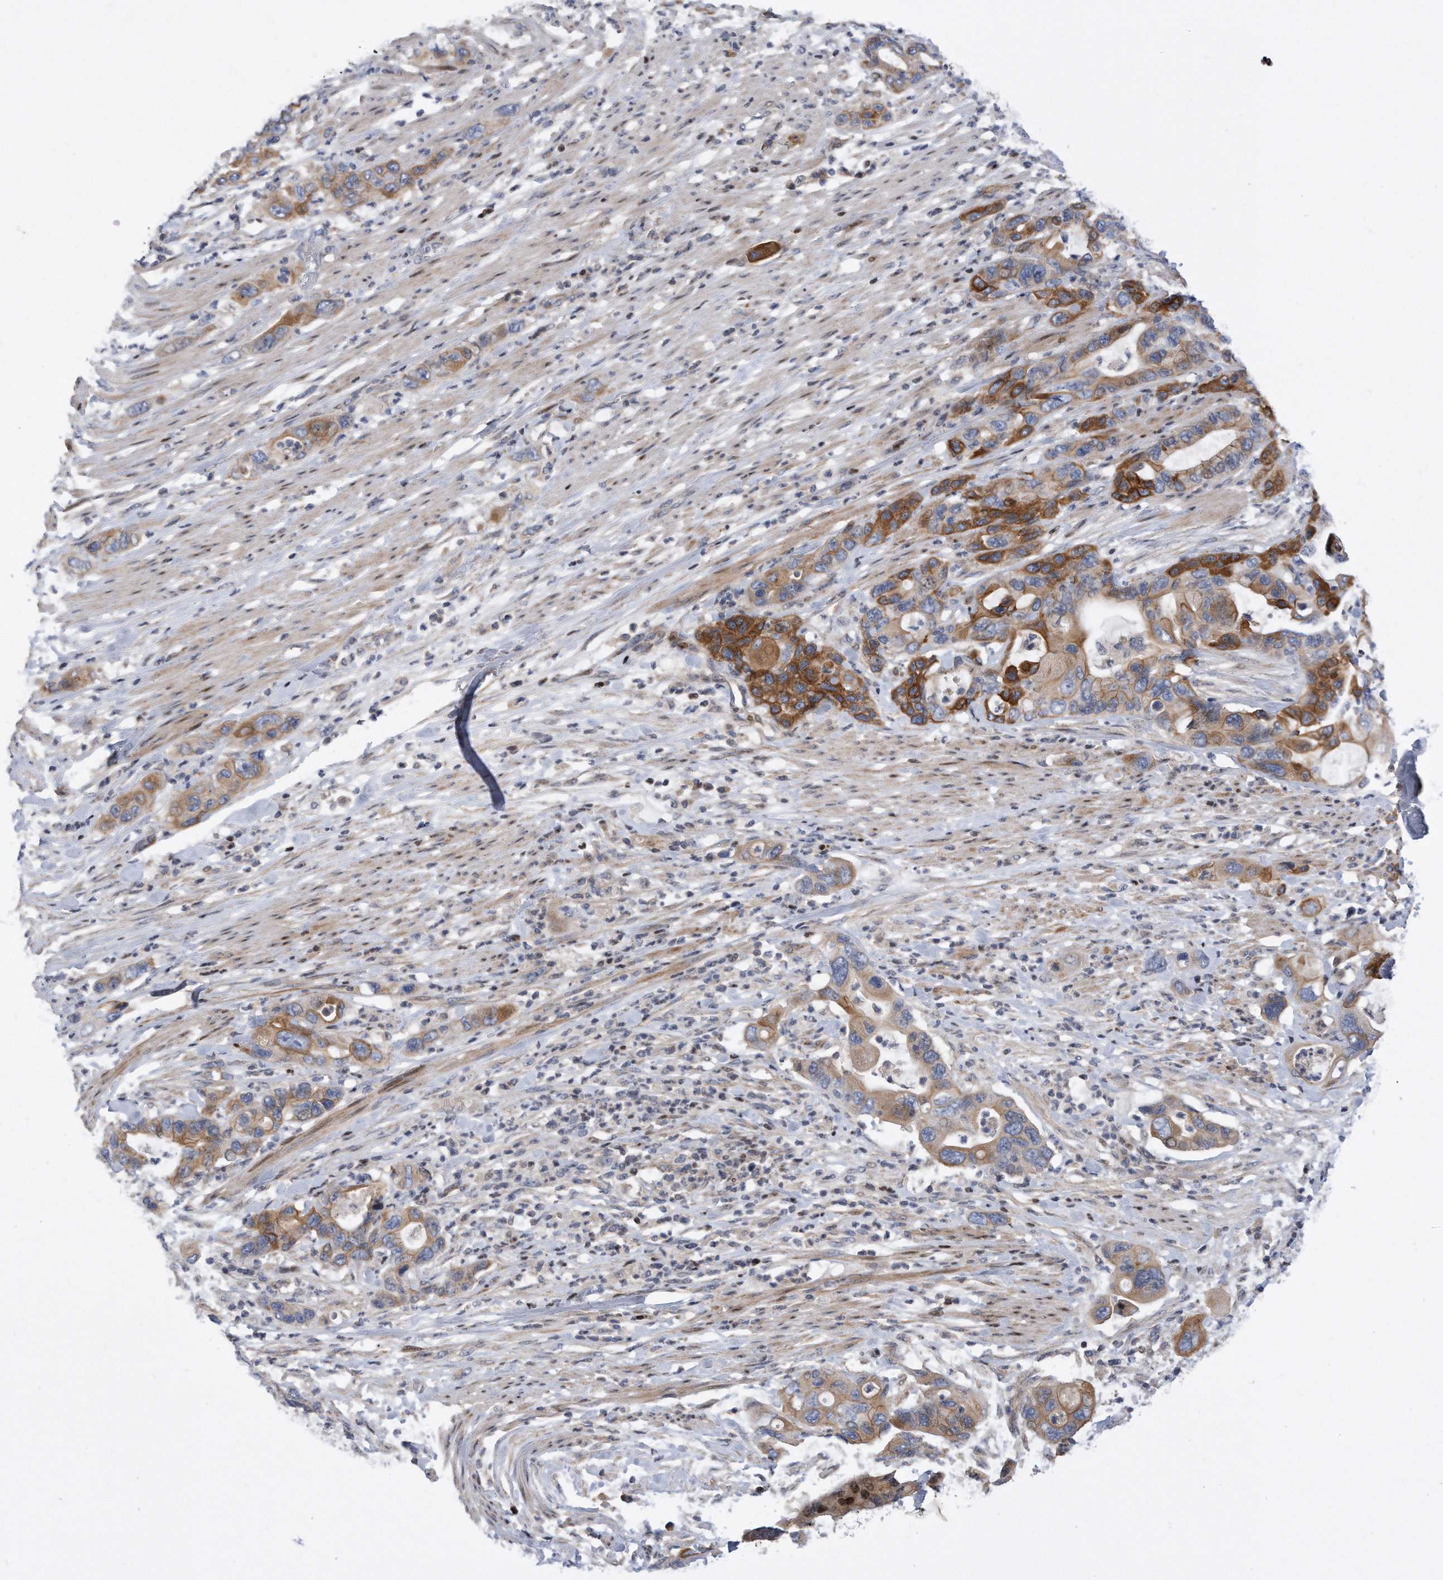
{"staining": {"intensity": "strong", "quantity": "25%-75%", "location": "cytoplasmic/membranous"}, "tissue": "pancreatic cancer", "cell_type": "Tumor cells", "image_type": "cancer", "snomed": [{"axis": "morphology", "description": "Adenocarcinoma, NOS"}, {"axis": "topography", "description": "Pancreas"}], "caption": "Brown immunohistochemical staining in human pancreatic cancer (adenocarcinoma) reveals strong cytoplasmic/membranous positivity in about 25%-75% of tumor cells.", "gene": "CDH12", "patient": {"sex": "female", "age": 71}}